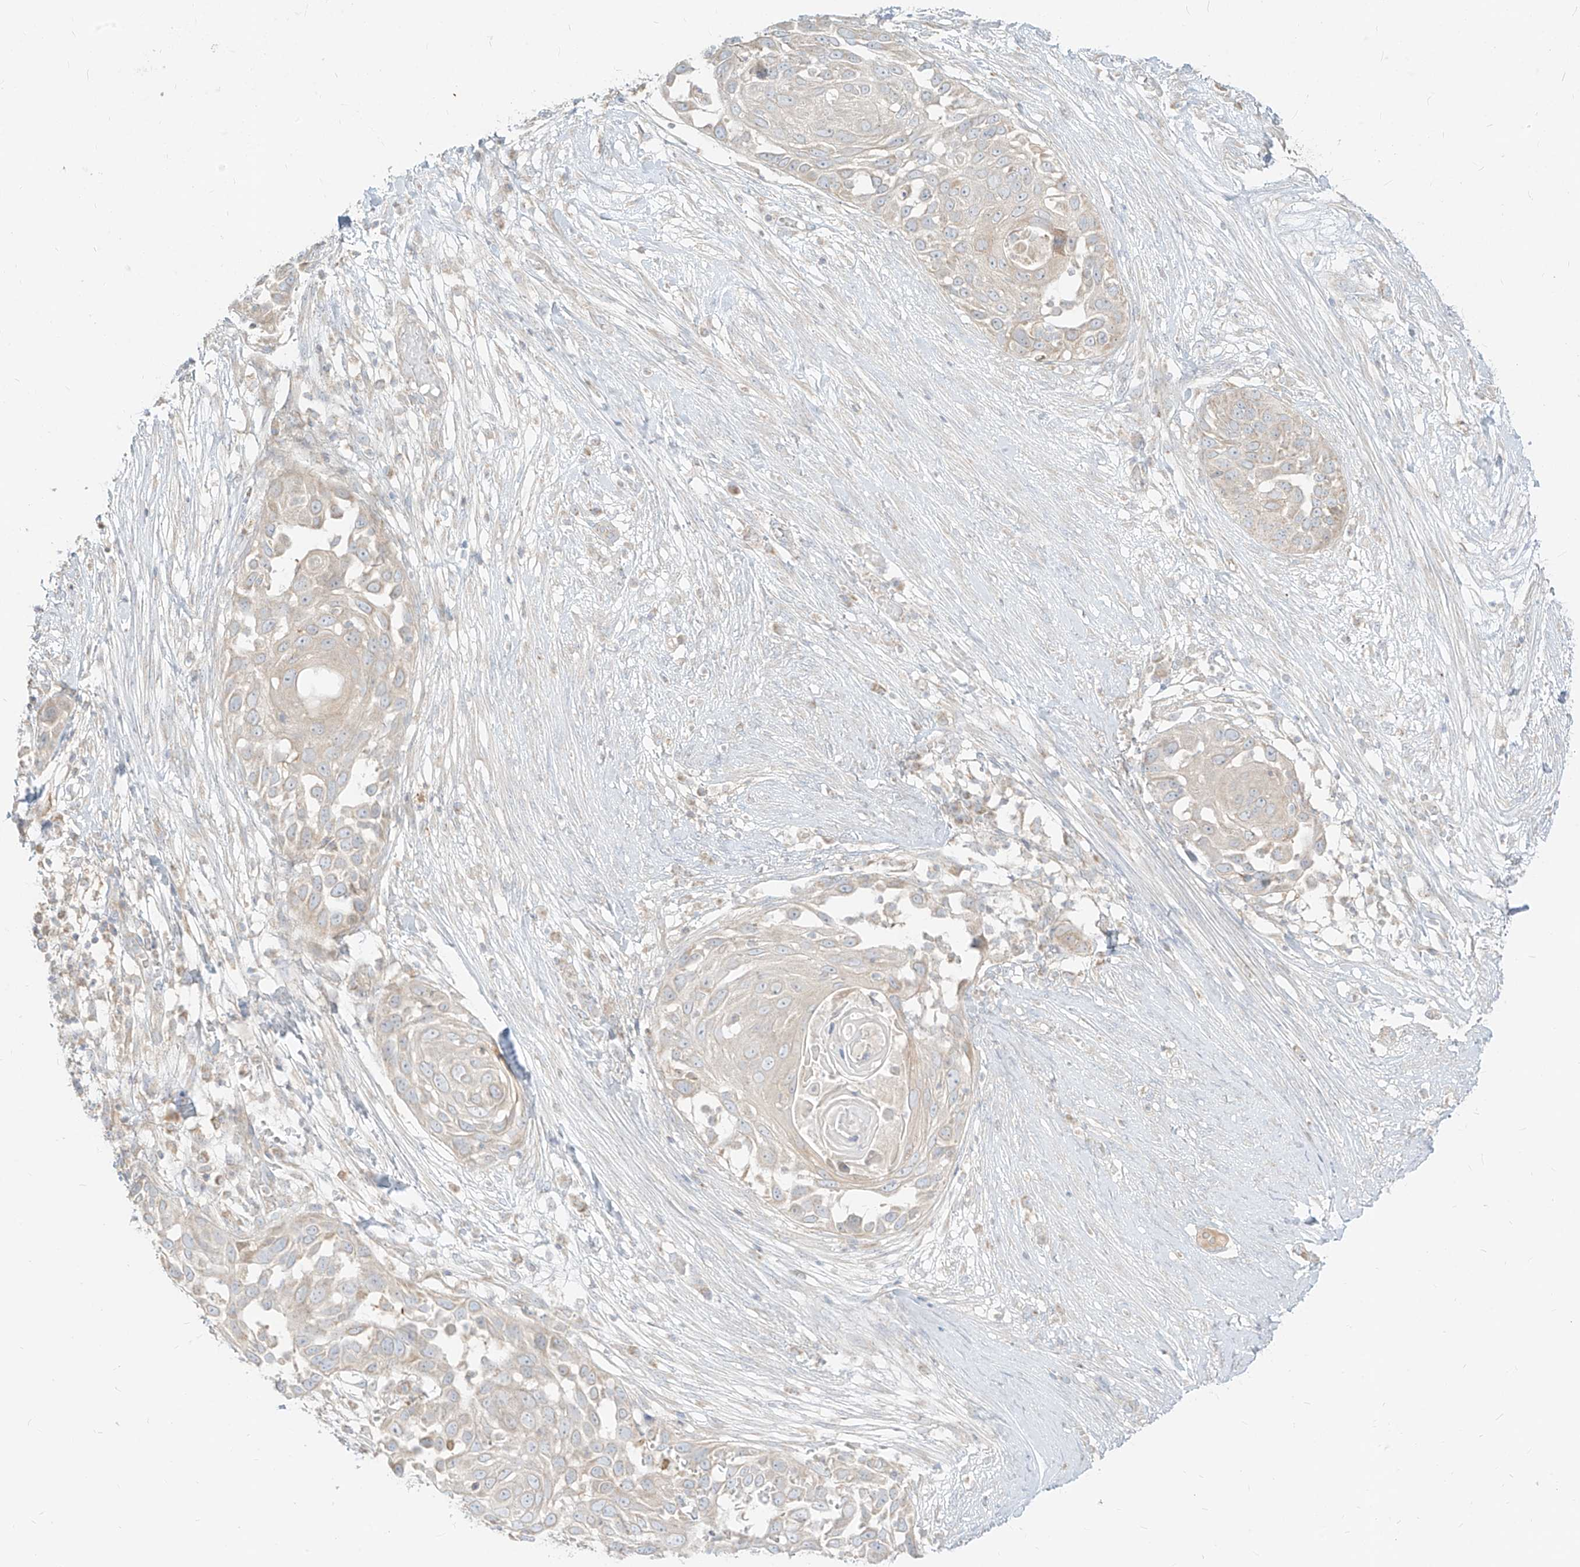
{"staining": {"intensity": "weak", "quantity": "25%-75%", "location": "cytoplasmic/membranous"}, "tissue": "skin cancer", "cell_type": "Tumor cells", "image_type": "cancer", "snomed": [{"axis": "morphology", "description": "Squamous cell carcinoma, NOS"}, {"axis": "topography", "description": "Skin"}], "caption": "Squamous cell carcinoma (skin) stained for a protein reveals weak cytoplasmic/membranous positivity in tumor cells.", "gene": "ZIM3", "patient": {"sex": "female", "age": 44}}